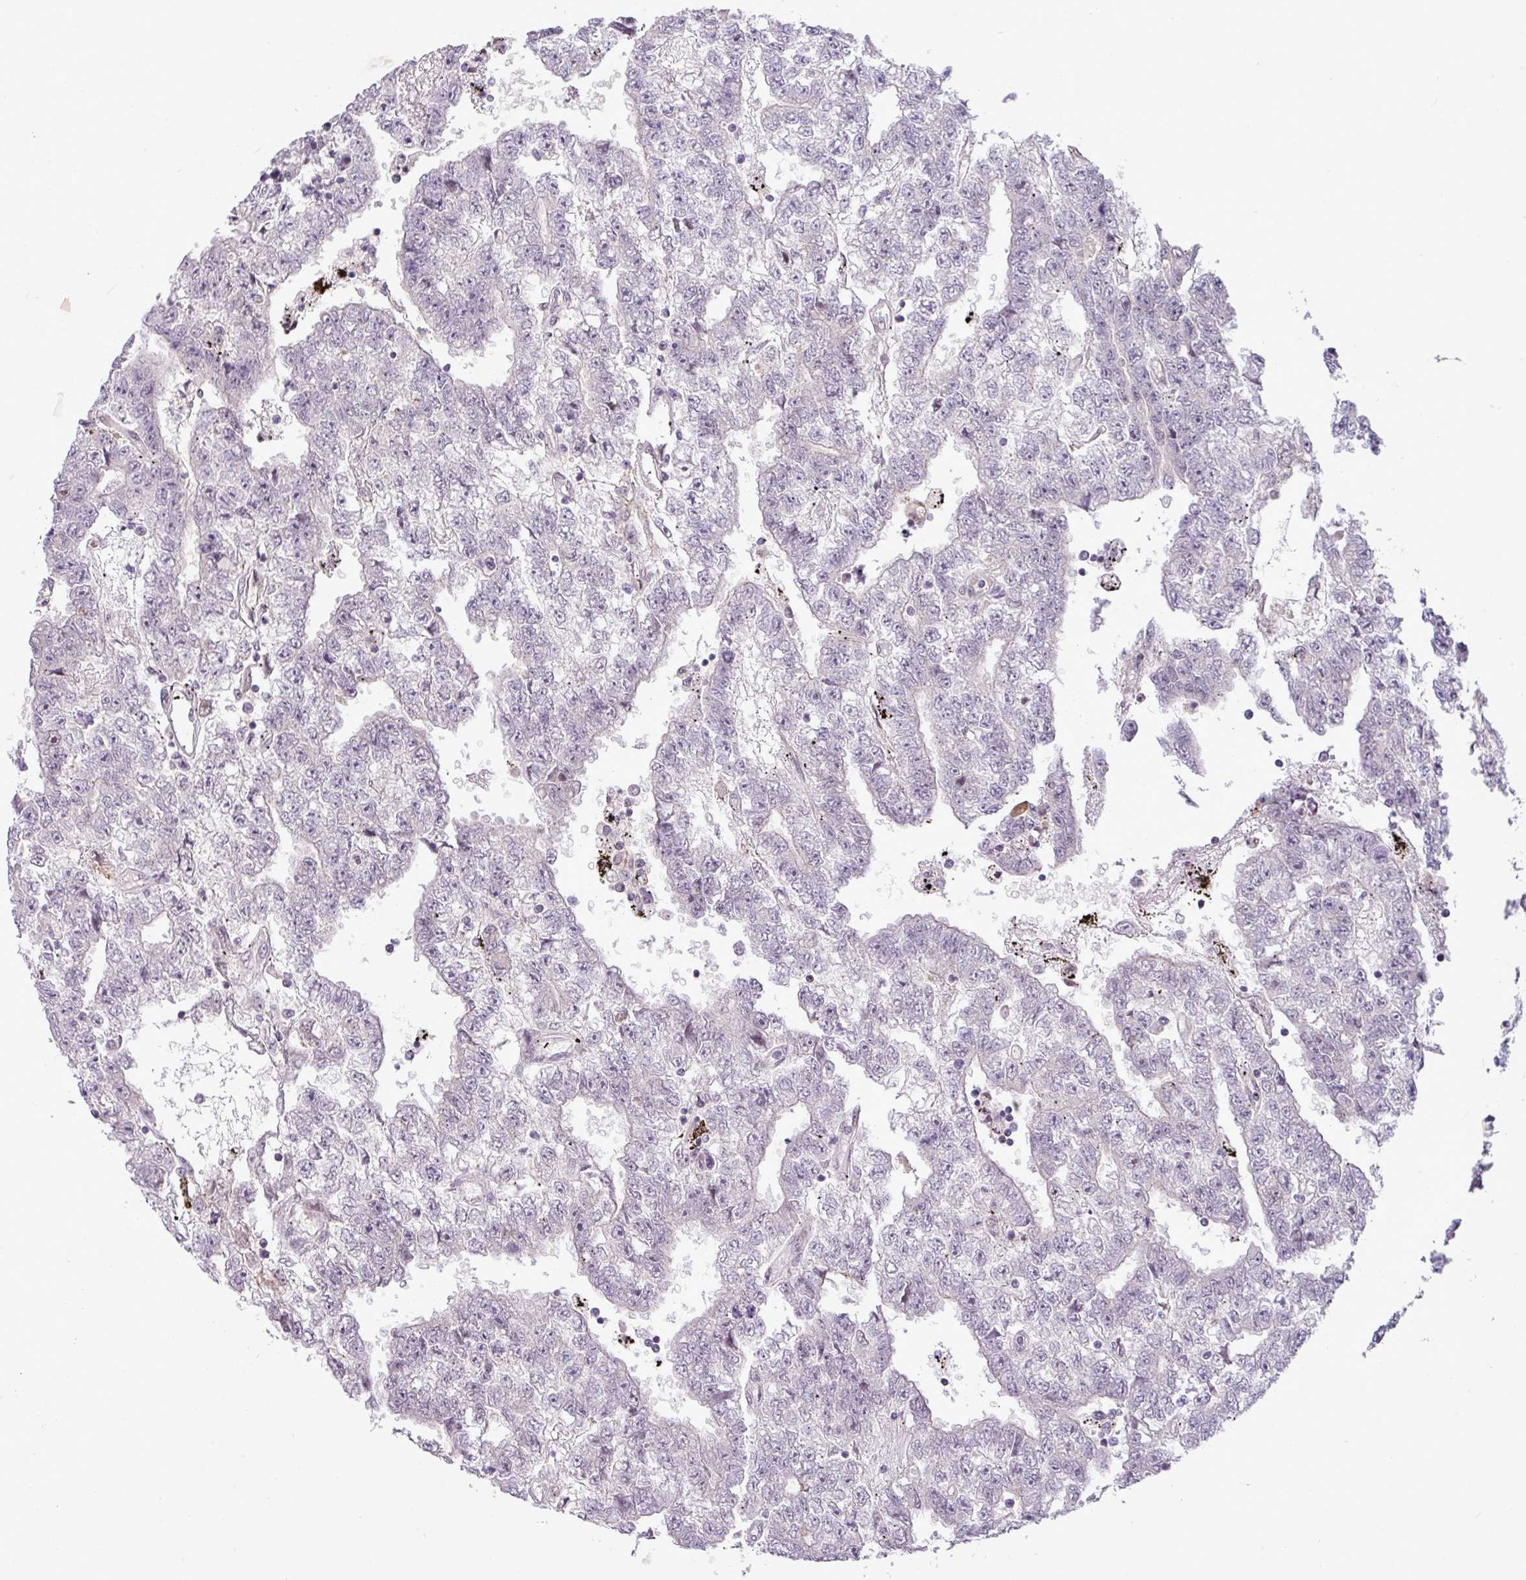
{"staining": {"intensity": "negative", "quantity": "none", "location": "none"}, "tissue": "testis cancer", "cell_type": "Tumor cells", "image_type": "cancer", "snomed": [{"axis": "morphology", "description": "Carcinoma, Embryonal, NOS"}, {"axis": "topography", "description": "Testis"}], "caption": "This is an immunohistochemistry (IHC) micrograph of human testis cancer (embryonal carcinoma). There is no staining in tumor cells.", "gene": "SLC66A2", "patient": {"sex": "male", "age": 25}}